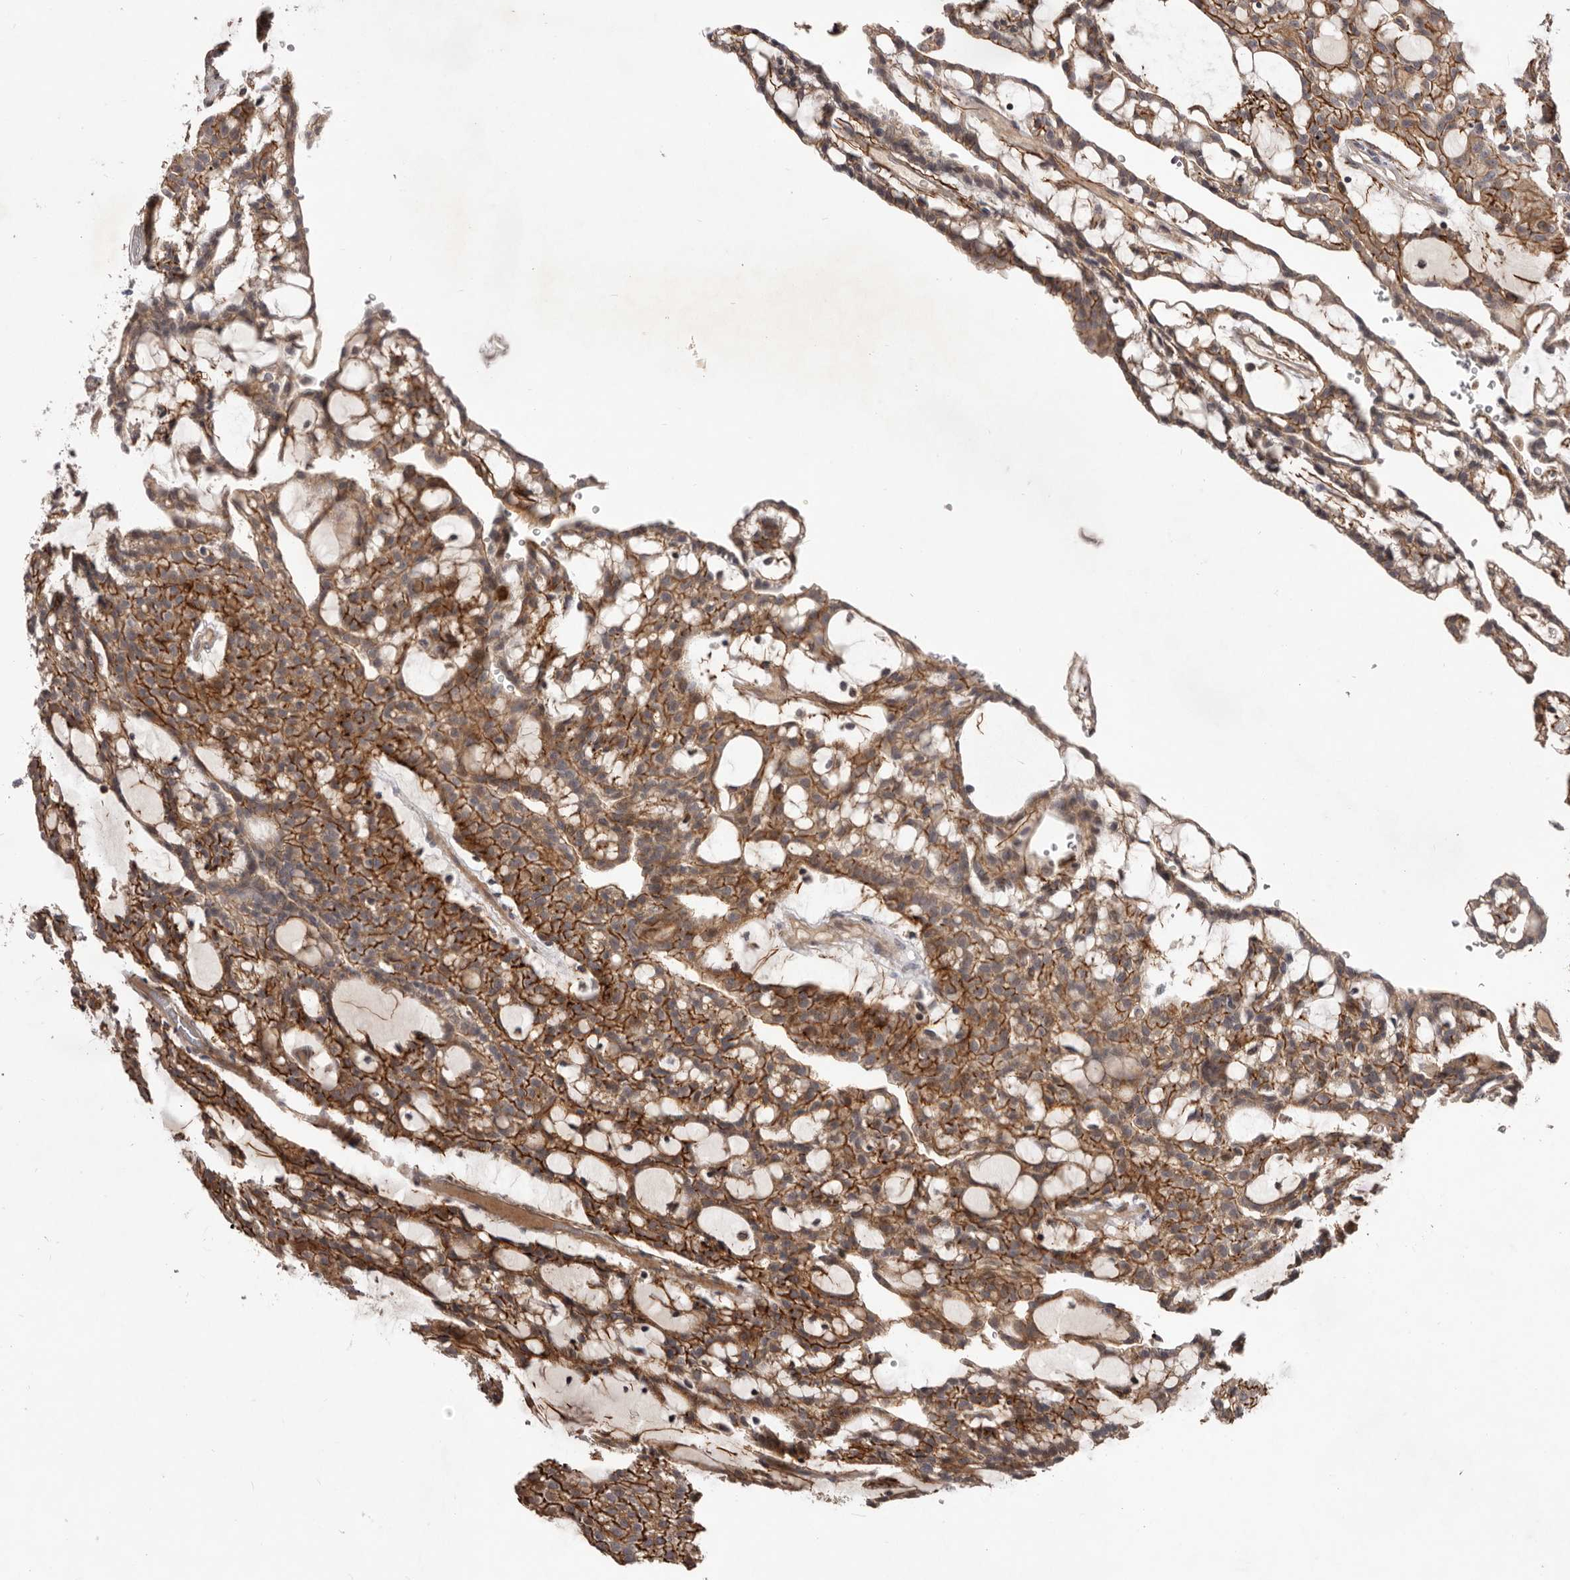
{"staining": {"intensity": "moderate", "quantity": ">75%", "location": "cytoplasmic/membranous"}, "tissue": "renal cancer", "cell_type": "Tumor cells", "image_type": "cancer", "snomed": [{"axis": "morphology", "description": "Adenocarcinoma, NOS"}, {"axis": "topography", "description": "Kidney"}], "caption": "Immunohistochemistry (IHC) staining of adenocarcinoma (renal), which reveals medium levels of moderate cytoplasmic/membranous expression in approximately >75% of tumor cells indicating moderate cytoplasmic/membranous protein expression. The staining was performed using DAB (3,3'-diaminobenzidine) (brown) for protein detection and nuclei were counterstained in hematoxylin (blue).", "gene": "HBS1L", "patient": {"sex": "male", "age": 63}}